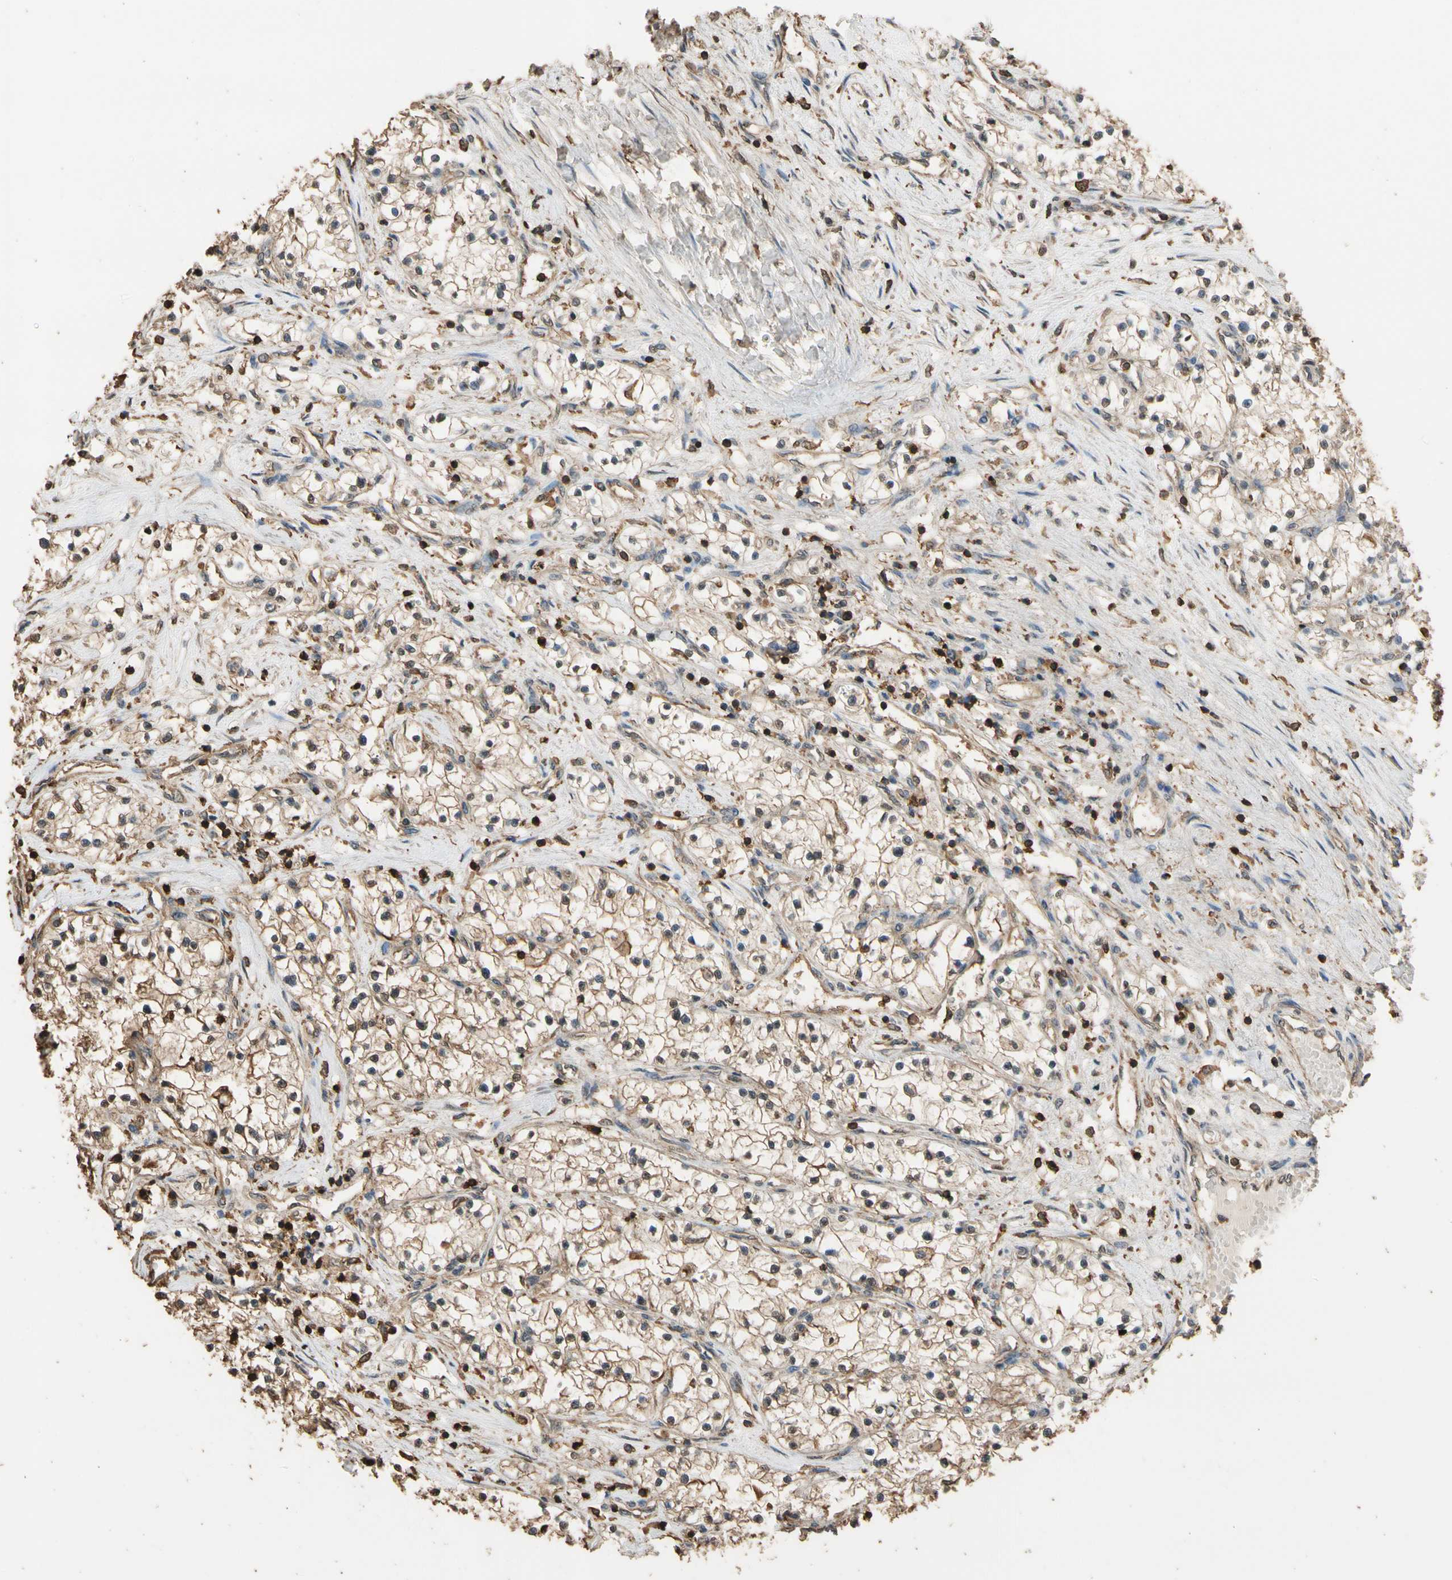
{"staining": {"intensity": "moderate", "quantity": ">75%", "location": "cytoplasmic/membranous"}, "tissue": "renal cancer", "cell_type": "Tumor cells", "image_type": "cancer", "snomed": [{"axis": "morphology", "description": "Adenocarcinoma, NOS"}, {"axis": "topography", "description": "Kidney"}], "caption": "Renal cancer (adenocarcinoma) was stained to show a protein in brown. There is medium levels of moderate cytoplasmic/membranous expression in about >75% of tumor cells. (Stains: DAB (3,3'-diaminobenzidine) in brown, nuclei in blue, Microscopy: brightfield microscopy at high magnification).", "gene": "TNFSF13B", "patient": {"sex": "male", "age": 68}}